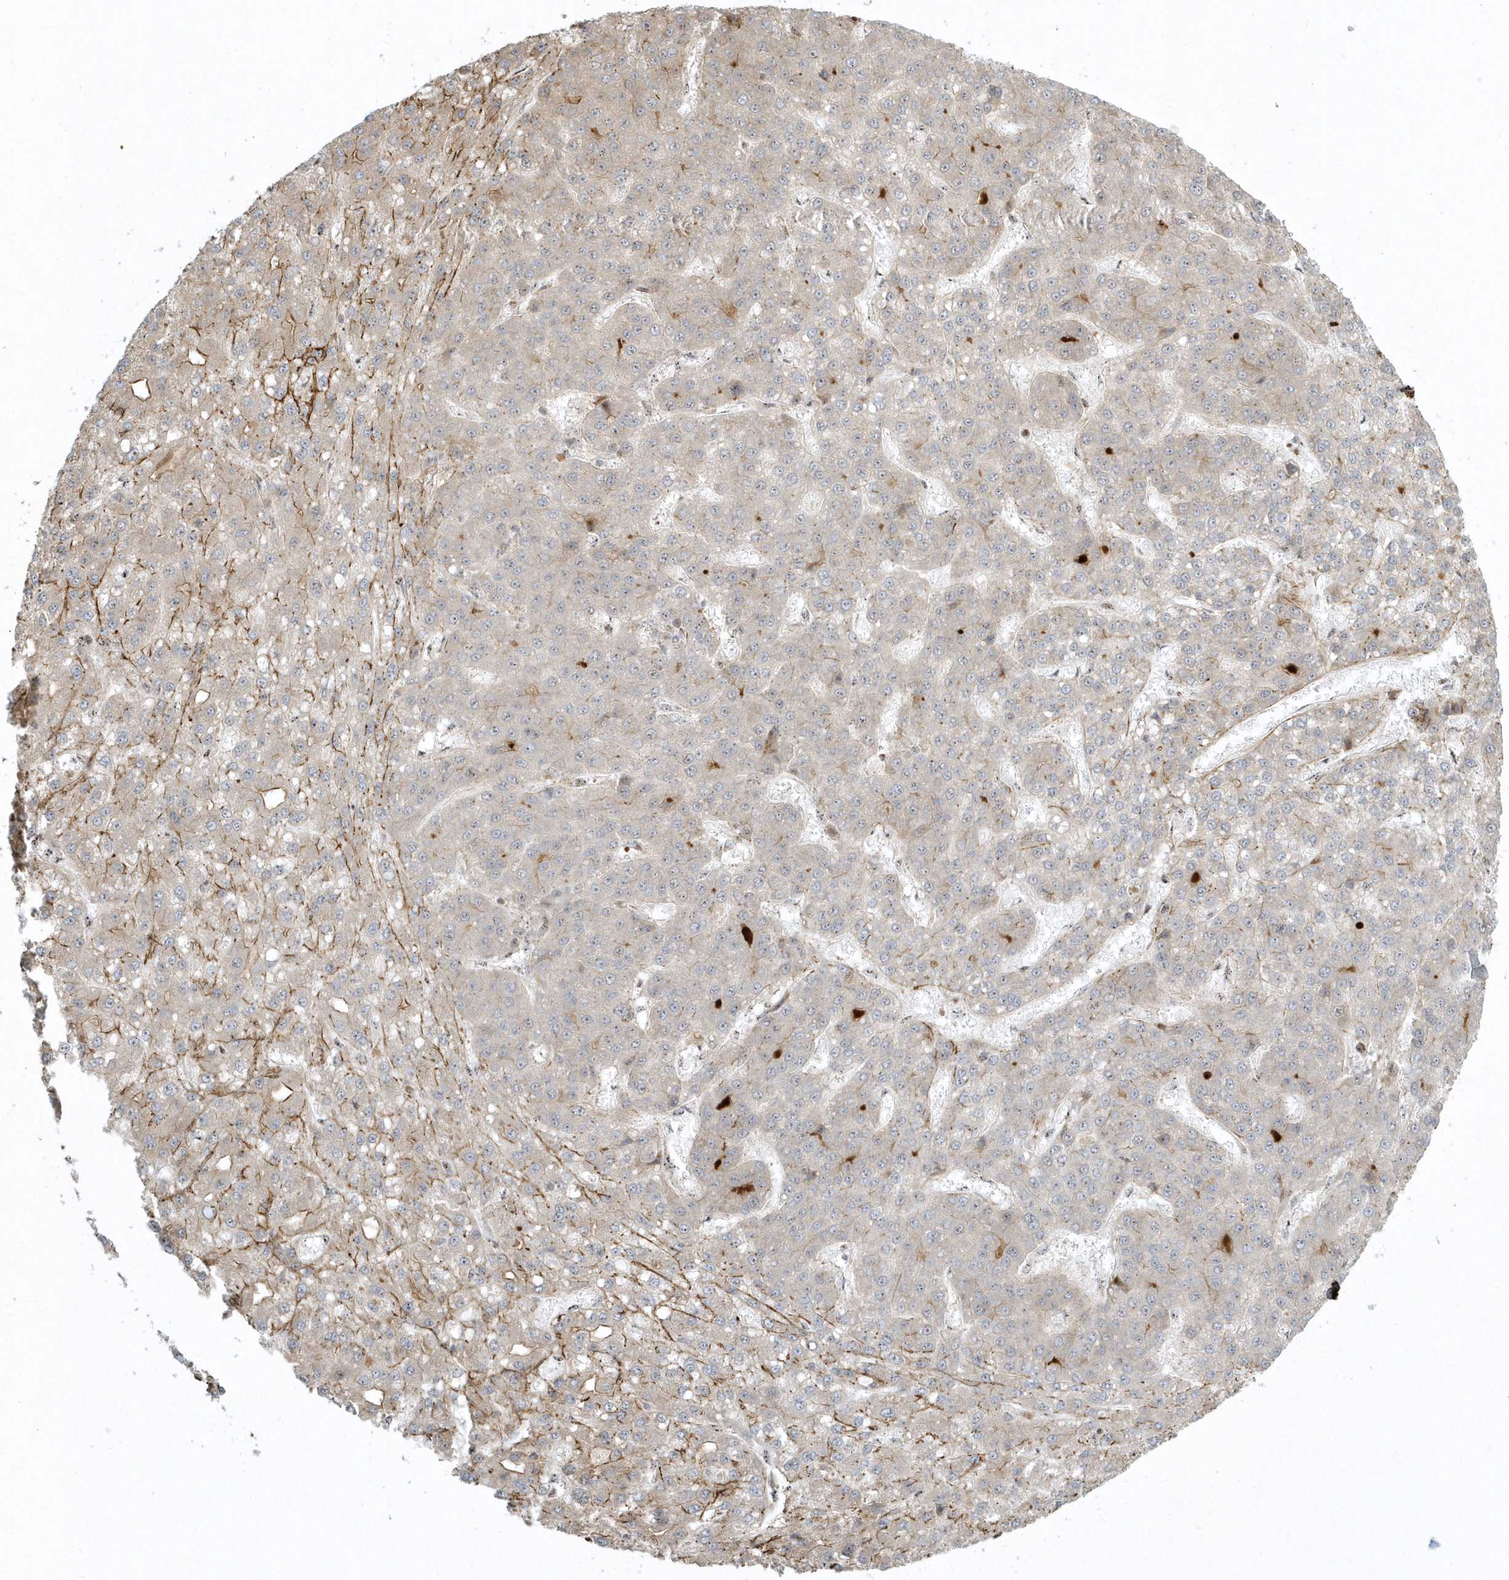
{"staining": {"intensity": "moderate", "quantity": "<25%", "location": "cytoplasmic/membranous"}, "tissue": "liver cancer", "cell_type": "Tumor cells", "image_type": "cancer", "snomed": [{"axis": "morphology", "description": "Carcinoma, Hepatocellular, NOS"}, {"axis": "topography", "description": "Liver"}], "caption": "Immunohistochemical staining of human liver hepatocellular carcinoma displays low levels of moderate cytoplasmic/membranous expression in about <25% of tumor cells.", "gene": "MASP2", "patient": {"sex": "male", "age": 67}}